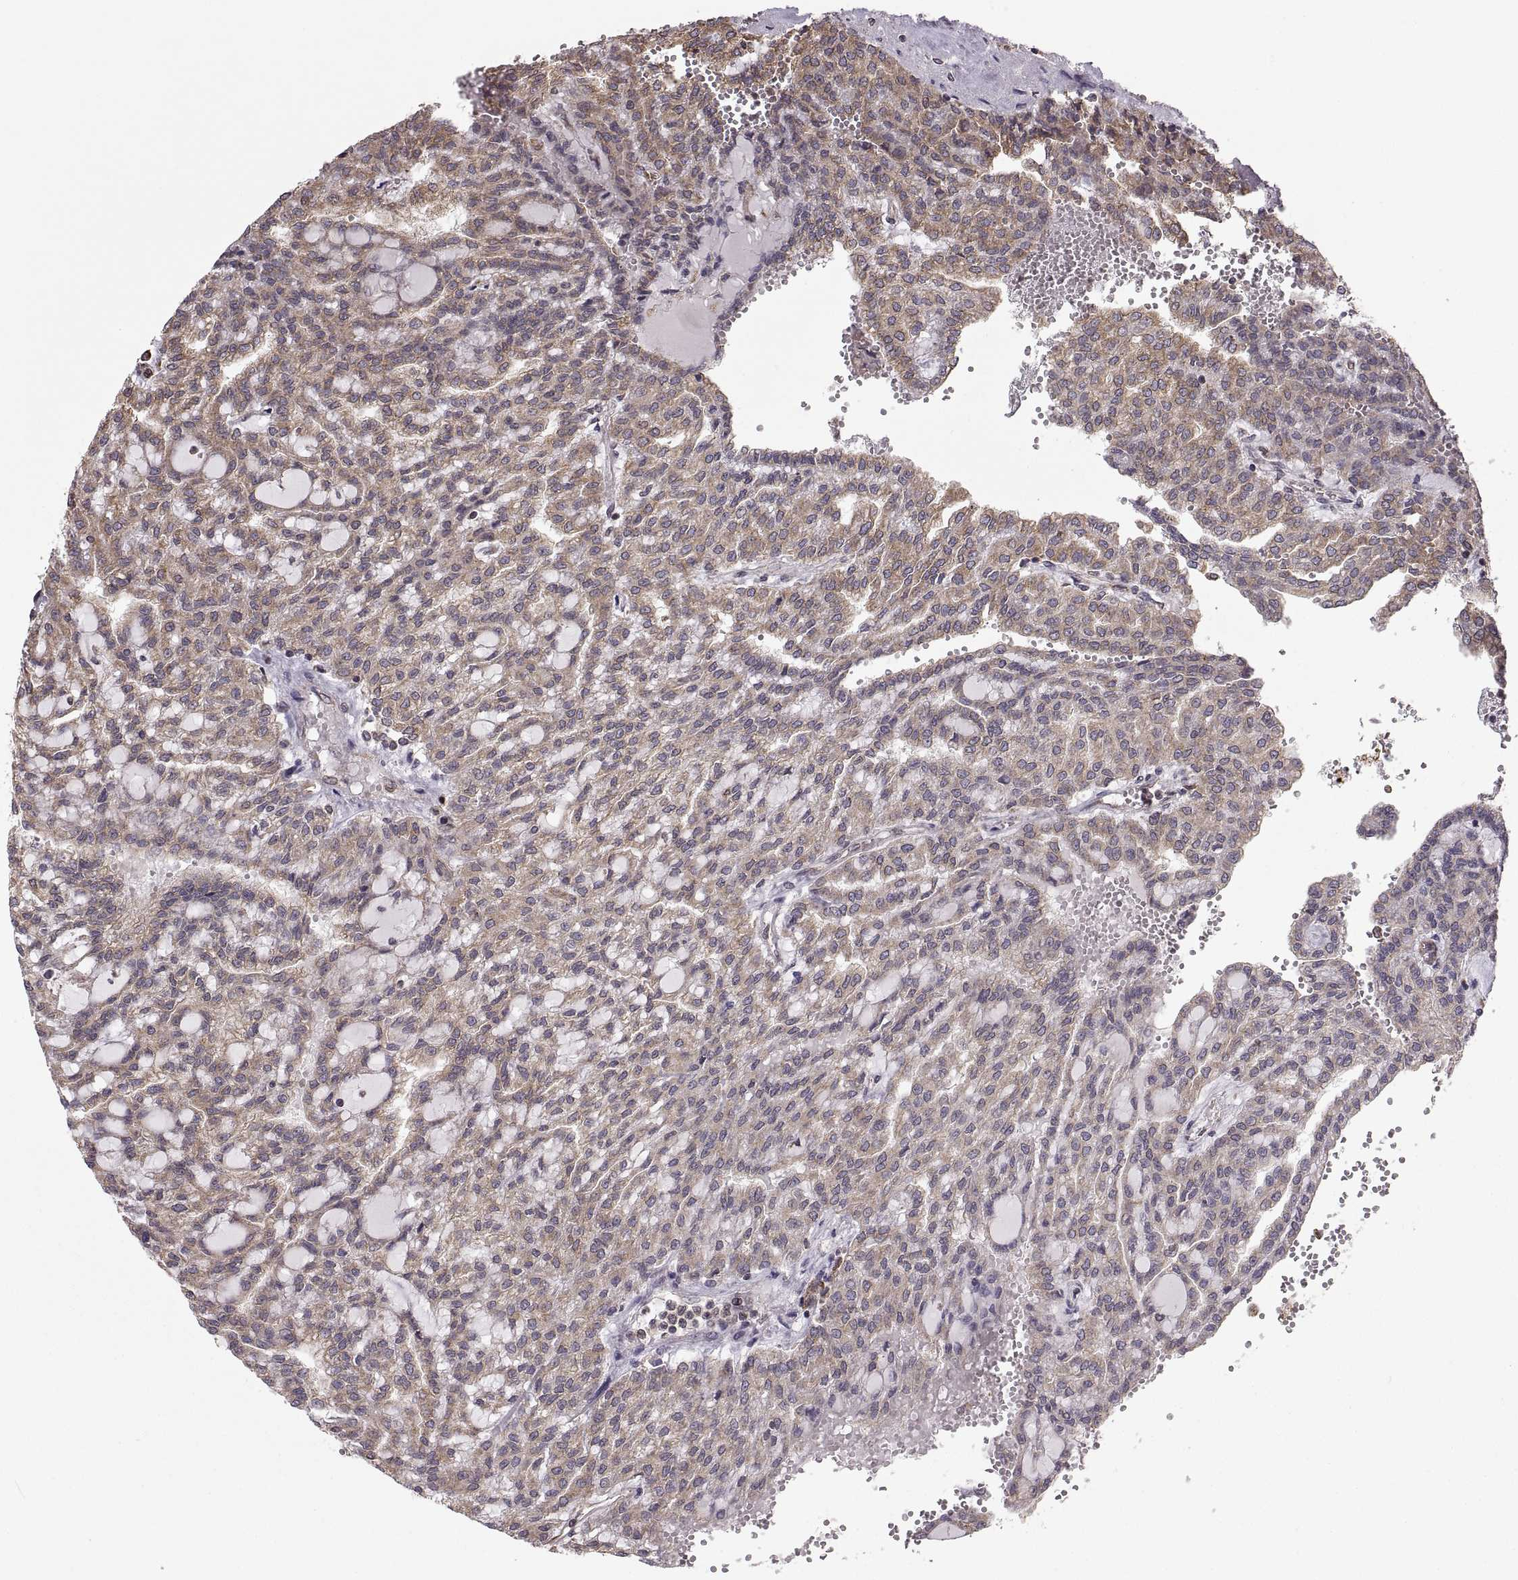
{"staining": {"intensity": "strong", "quantity": "<25%", "location": "cytoplasmic/membranous"}, "tissue": "renal cancer", "cell_type": "Tumor cells", "image_type": "cancer", "snomed": [{"axis": "morphology", "description": "Adenocarcinoma, NOS"}, {"axis": "topography", "description": "Kidney"}], "caption": "Human renal cancer stained for a protein (brown) demonstrates strong cytoplasmic/membranous positive positivity in about <25% of tumor cells.", "gene": "PDIA3", "patient": {"sex": "male", "age": 63}}